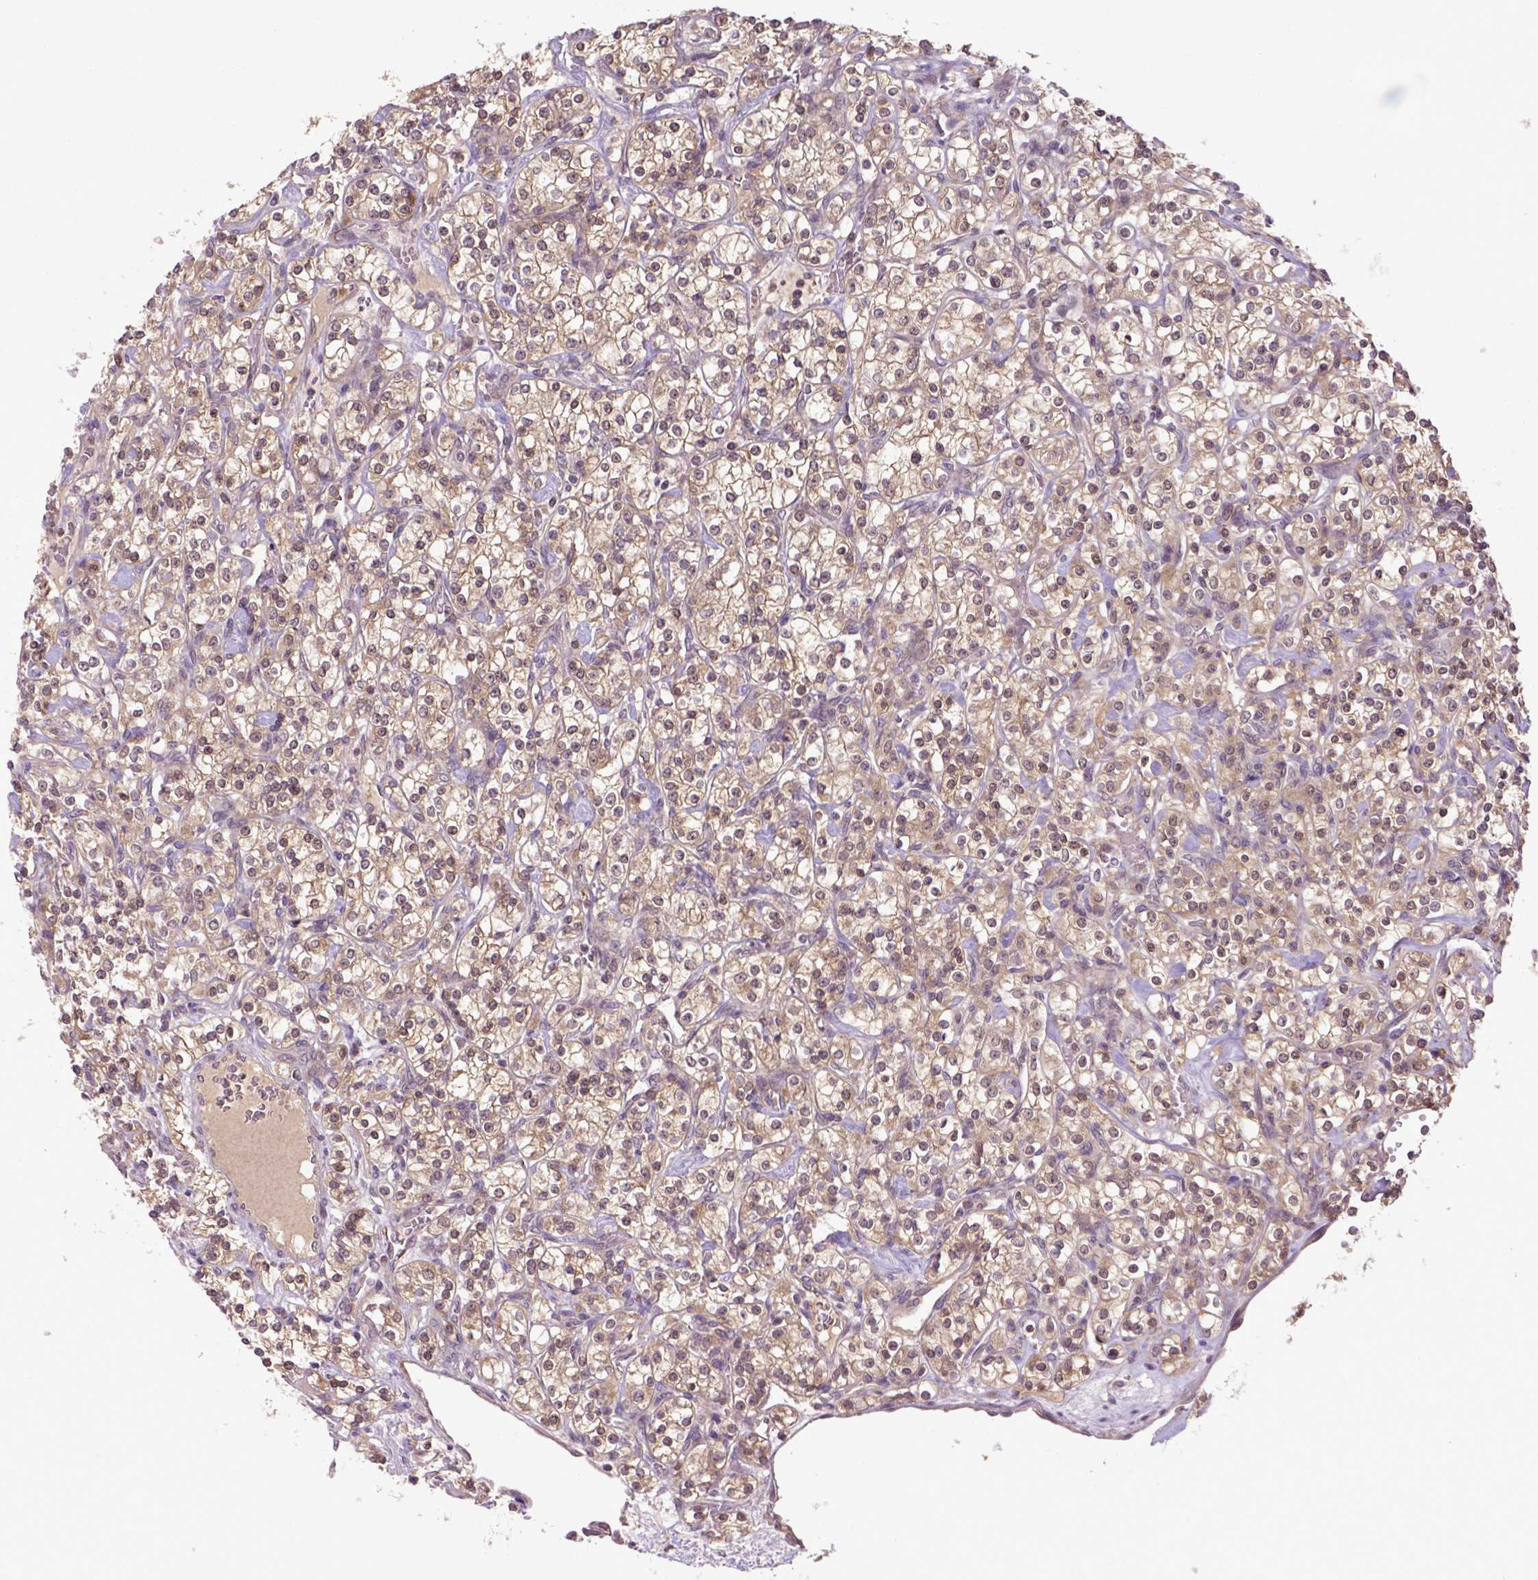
{"staining": {"intensity": "moderate", "quantity": ">75%", "location": "cytoplasmic/membranous"}, "tissue": "renal cancer", "cell_type": "Tumor cells", "image_type": "cancer", "snomed": [{"axis": "morphology", "description": "Adenocarcinoma, NOS"}, {"axis": "topography", "description": "Kidney"}], "caption": "Human renal adenocarcinoma stained with a brown dye exhibits moderate cytoplasmic/membranous positive positivity in approximately >75% of tumor cells.", "gene": "HSPBP1", "patient": {"sex": "male", "age": 77}}